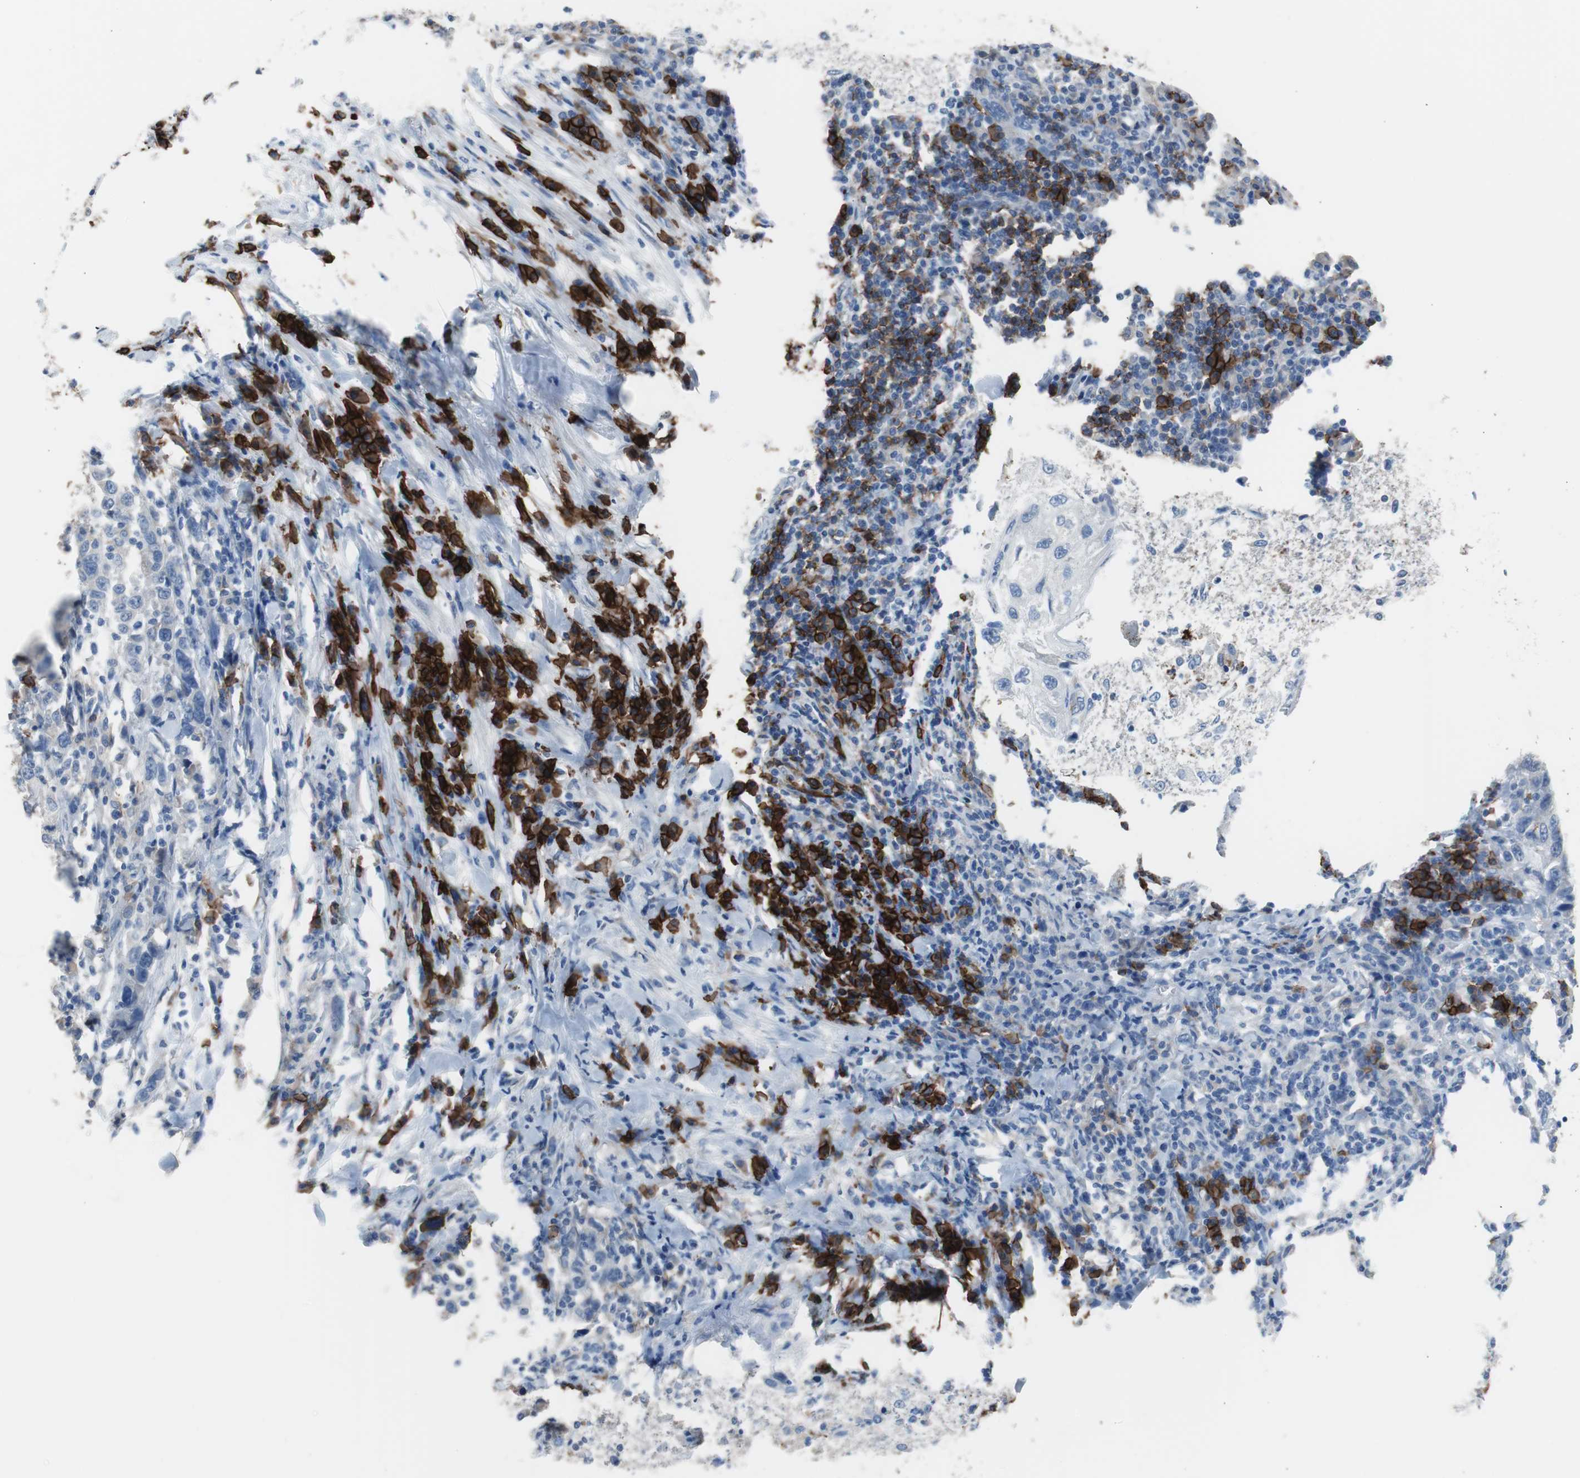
{"staining": {"intensity": "negative", "quantity": "none", "location": "none"}, "tissue": "urothelial cancer", "cell_type": "Tumor cells", "image_type": "cancer", "snomed": [{"axis": "morphology", "description": "Urothelial carcinoma, High grade"}, {"axis": "topography", "description": "Urinary bladder"}], "caption": "IHC of human urothelial carcinoma (high-grade) demonstrates no staining in tumor cells.", "gene": "FCGR2B", "patient": {"sex": "male", "age": 61}}